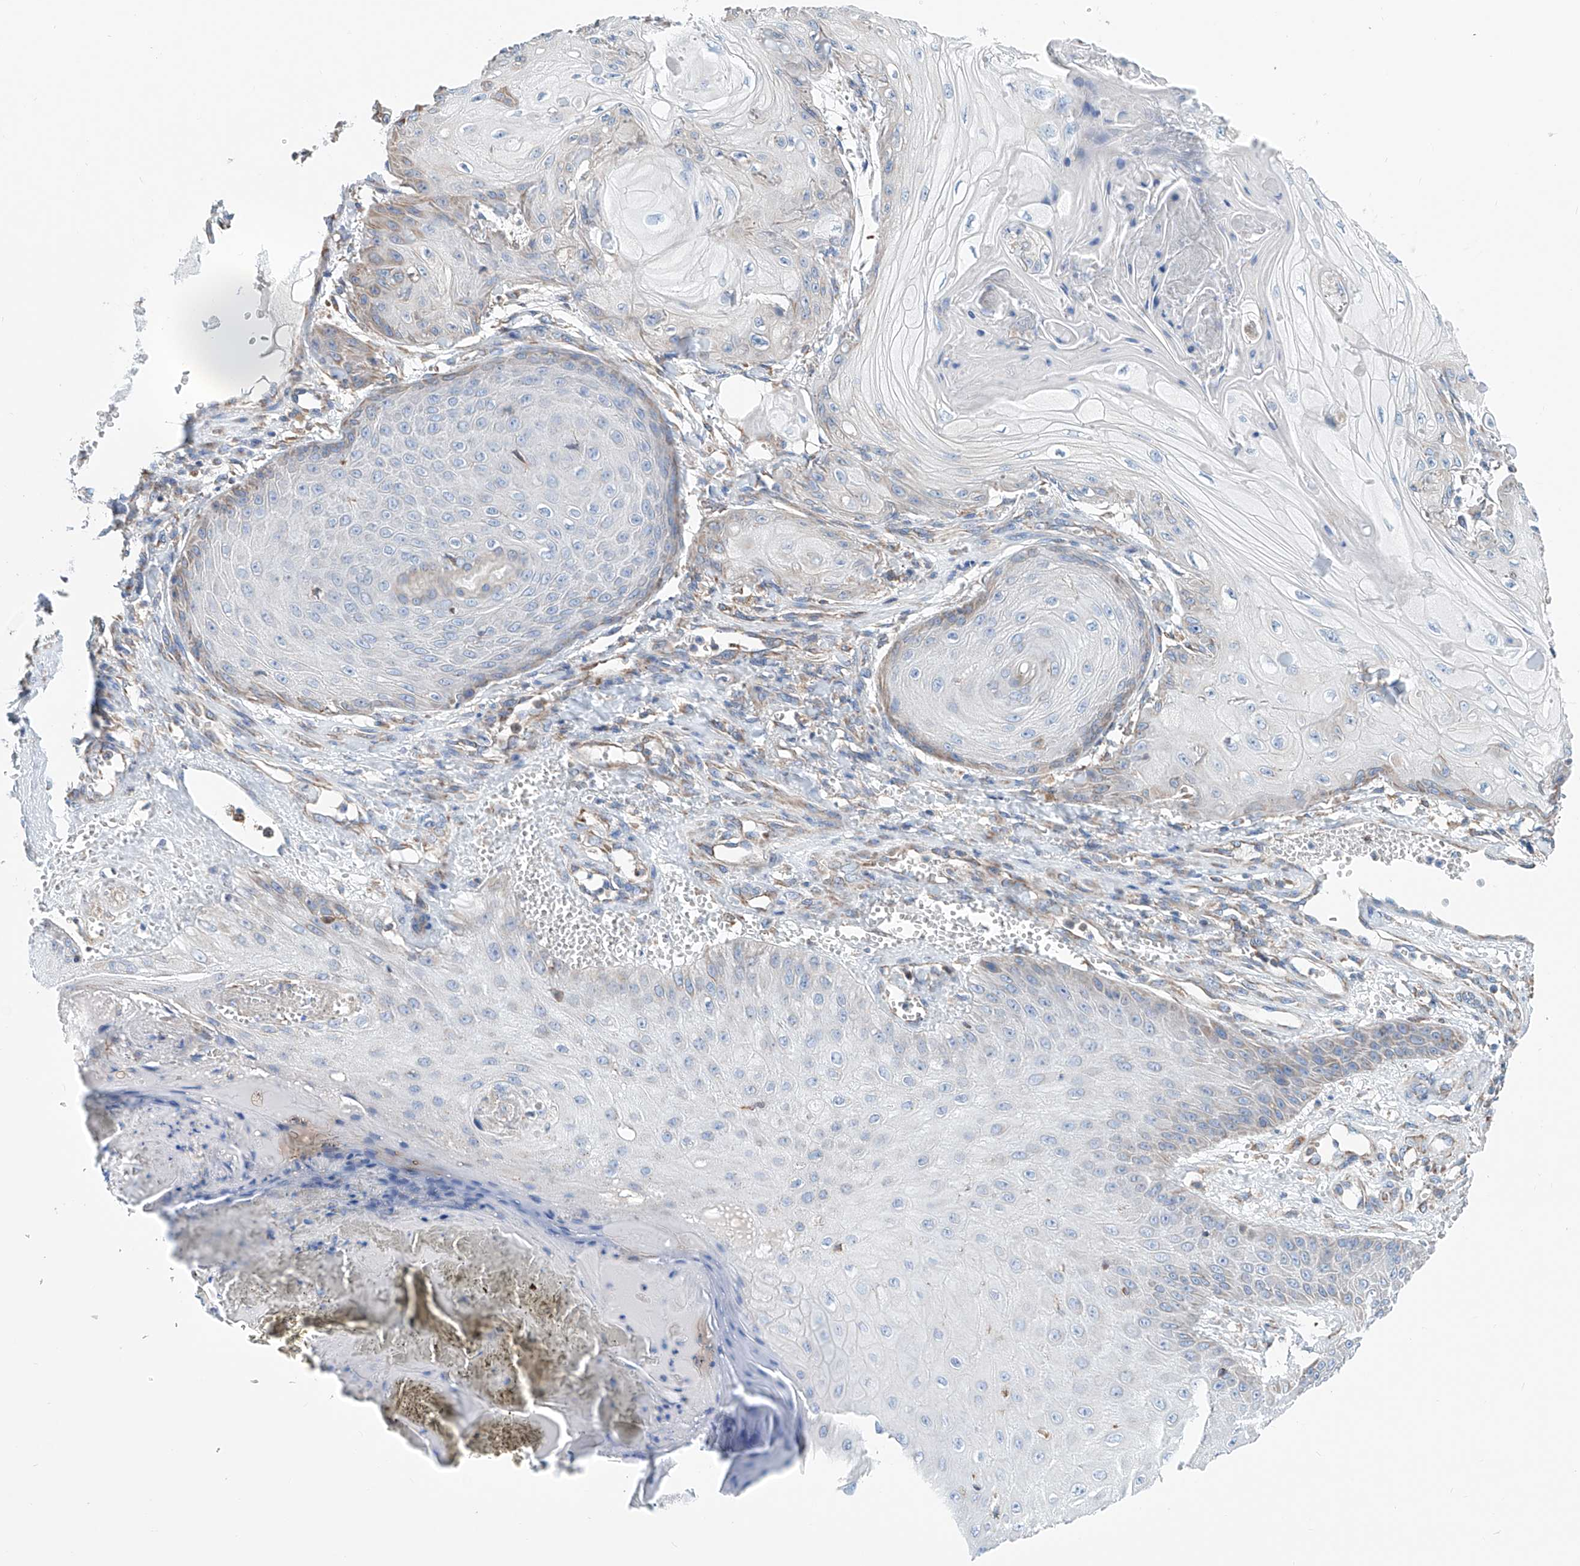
{"staining": {"intensity": "weak", "quantity": "<25%", "location": "cytoplasmic/membranous"}, "tissue": "skin cancer", "cell_type": "Tumor cells", "image_type": "cancer", "snomed": [{"axis": "morphology", "description": "Squamous cell carcinoma, NOS"}, {"axis": "topography", "description": "Skin"}], "caption": "An immunohistochemistry image of skin squamous cell carcinoma is shown. There is no staining in tumor cells of skin squamous cell carcinoma. (DAB (3,3'-diaminobenzidine) IHC visualized using brightfield microscopy, high magnification).", "gene": "MAD2L1", "patient": {"sex": "male", "age": 74}}